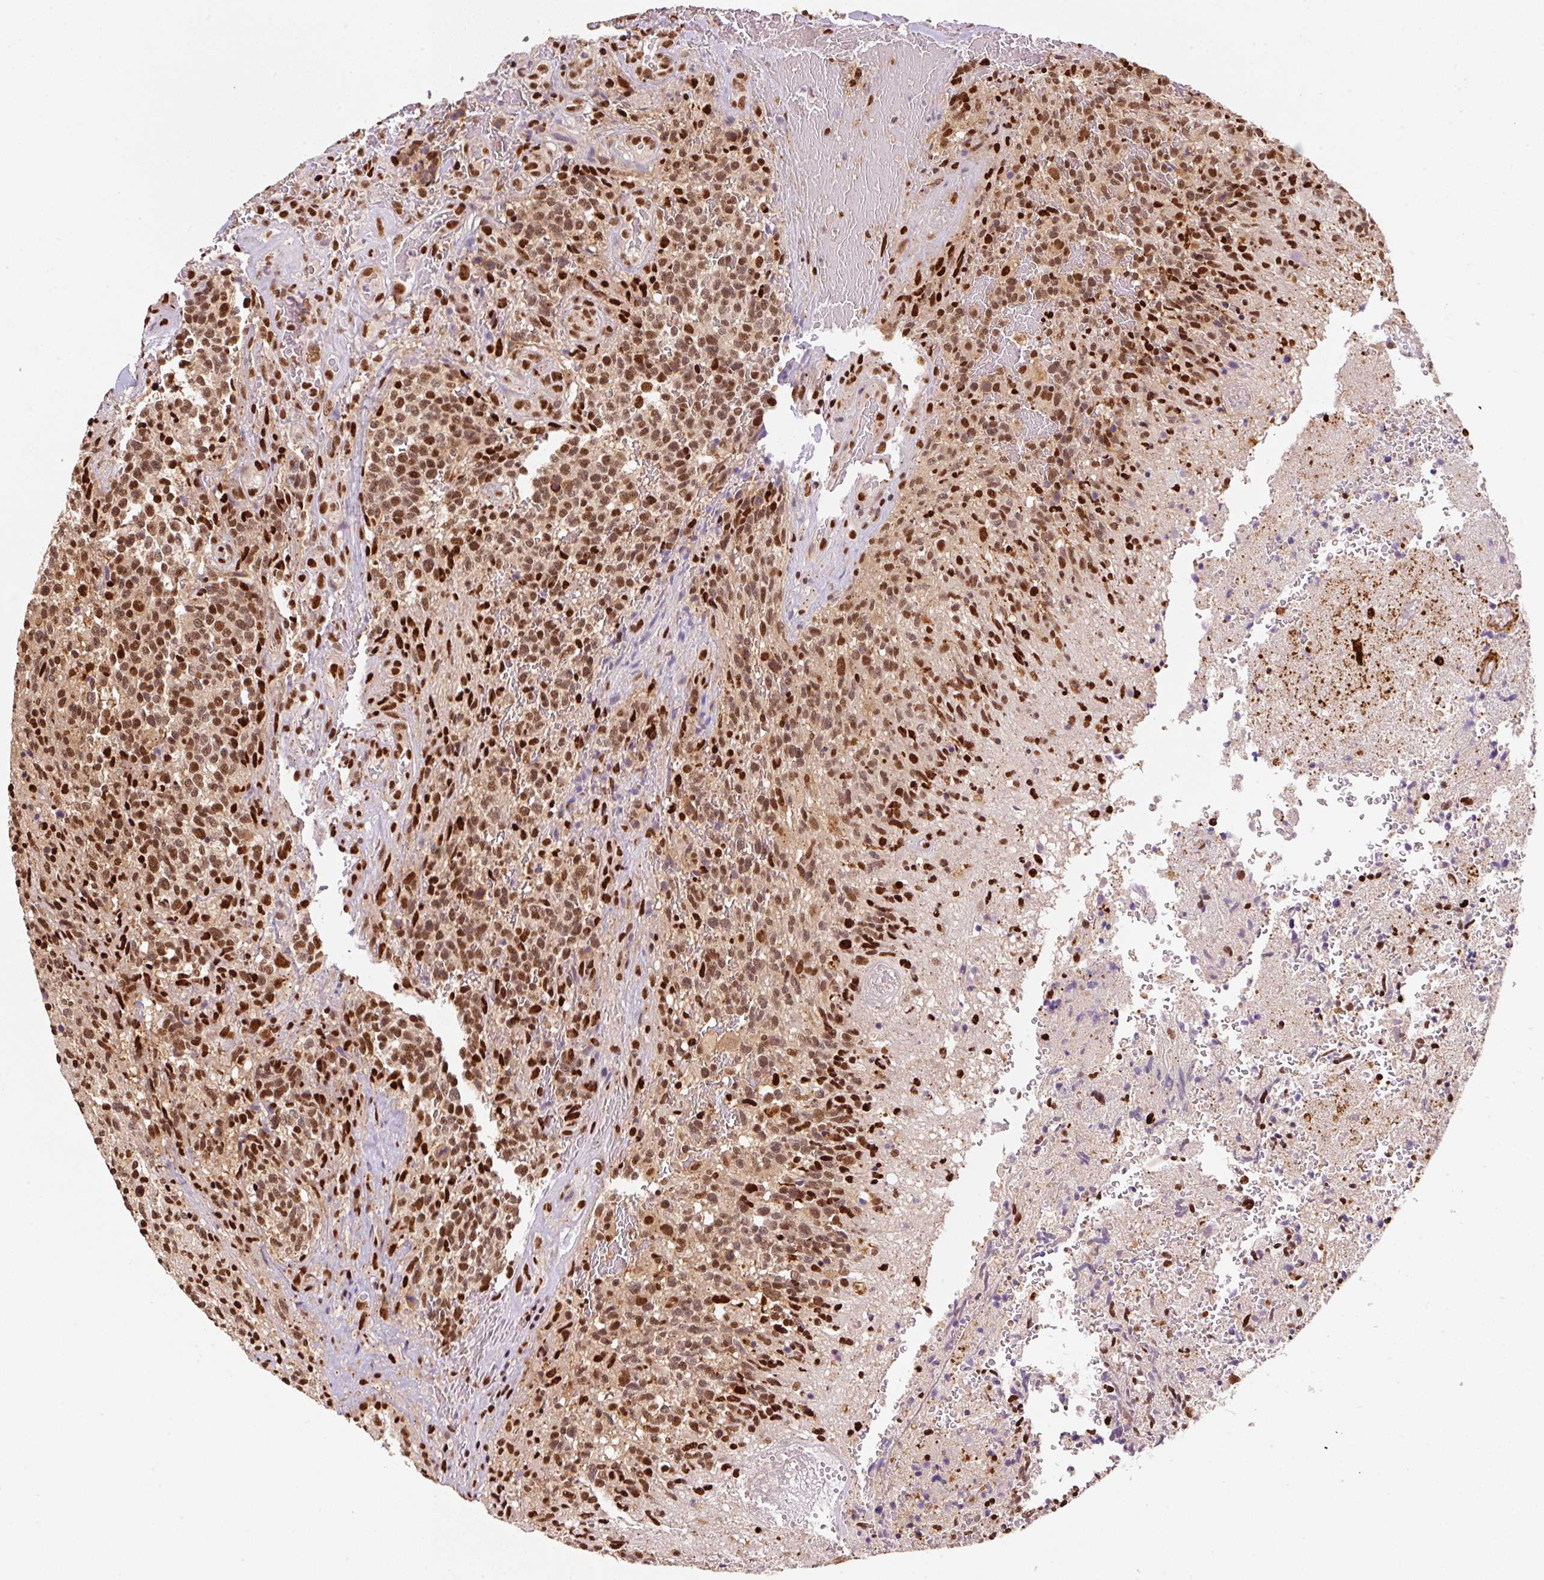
{"staining": {"intensity": "moderate", "quantity": ">75%", "location": "nuclear"}, "tissue": "glioma", "cell_type": "Tumor cells", "image_type": "cancer", "snomed": [{"axis": "morphology", "description": "Glioma, malignant, High grade"}, {"axis": "topography", "description": "Brain"}], "caption": "IHC staining of glioma, which shows medium levels of moderate nuclear staining in approximately >75% of tumor cells indicating moderate nuclear protein expression. The staining was performed using DAB (brown) for protein detection and nuclei were counterstained in hematoxylin (blue).", "gene": "GPR139", "patient": {"sex": "male", "age": 36}}